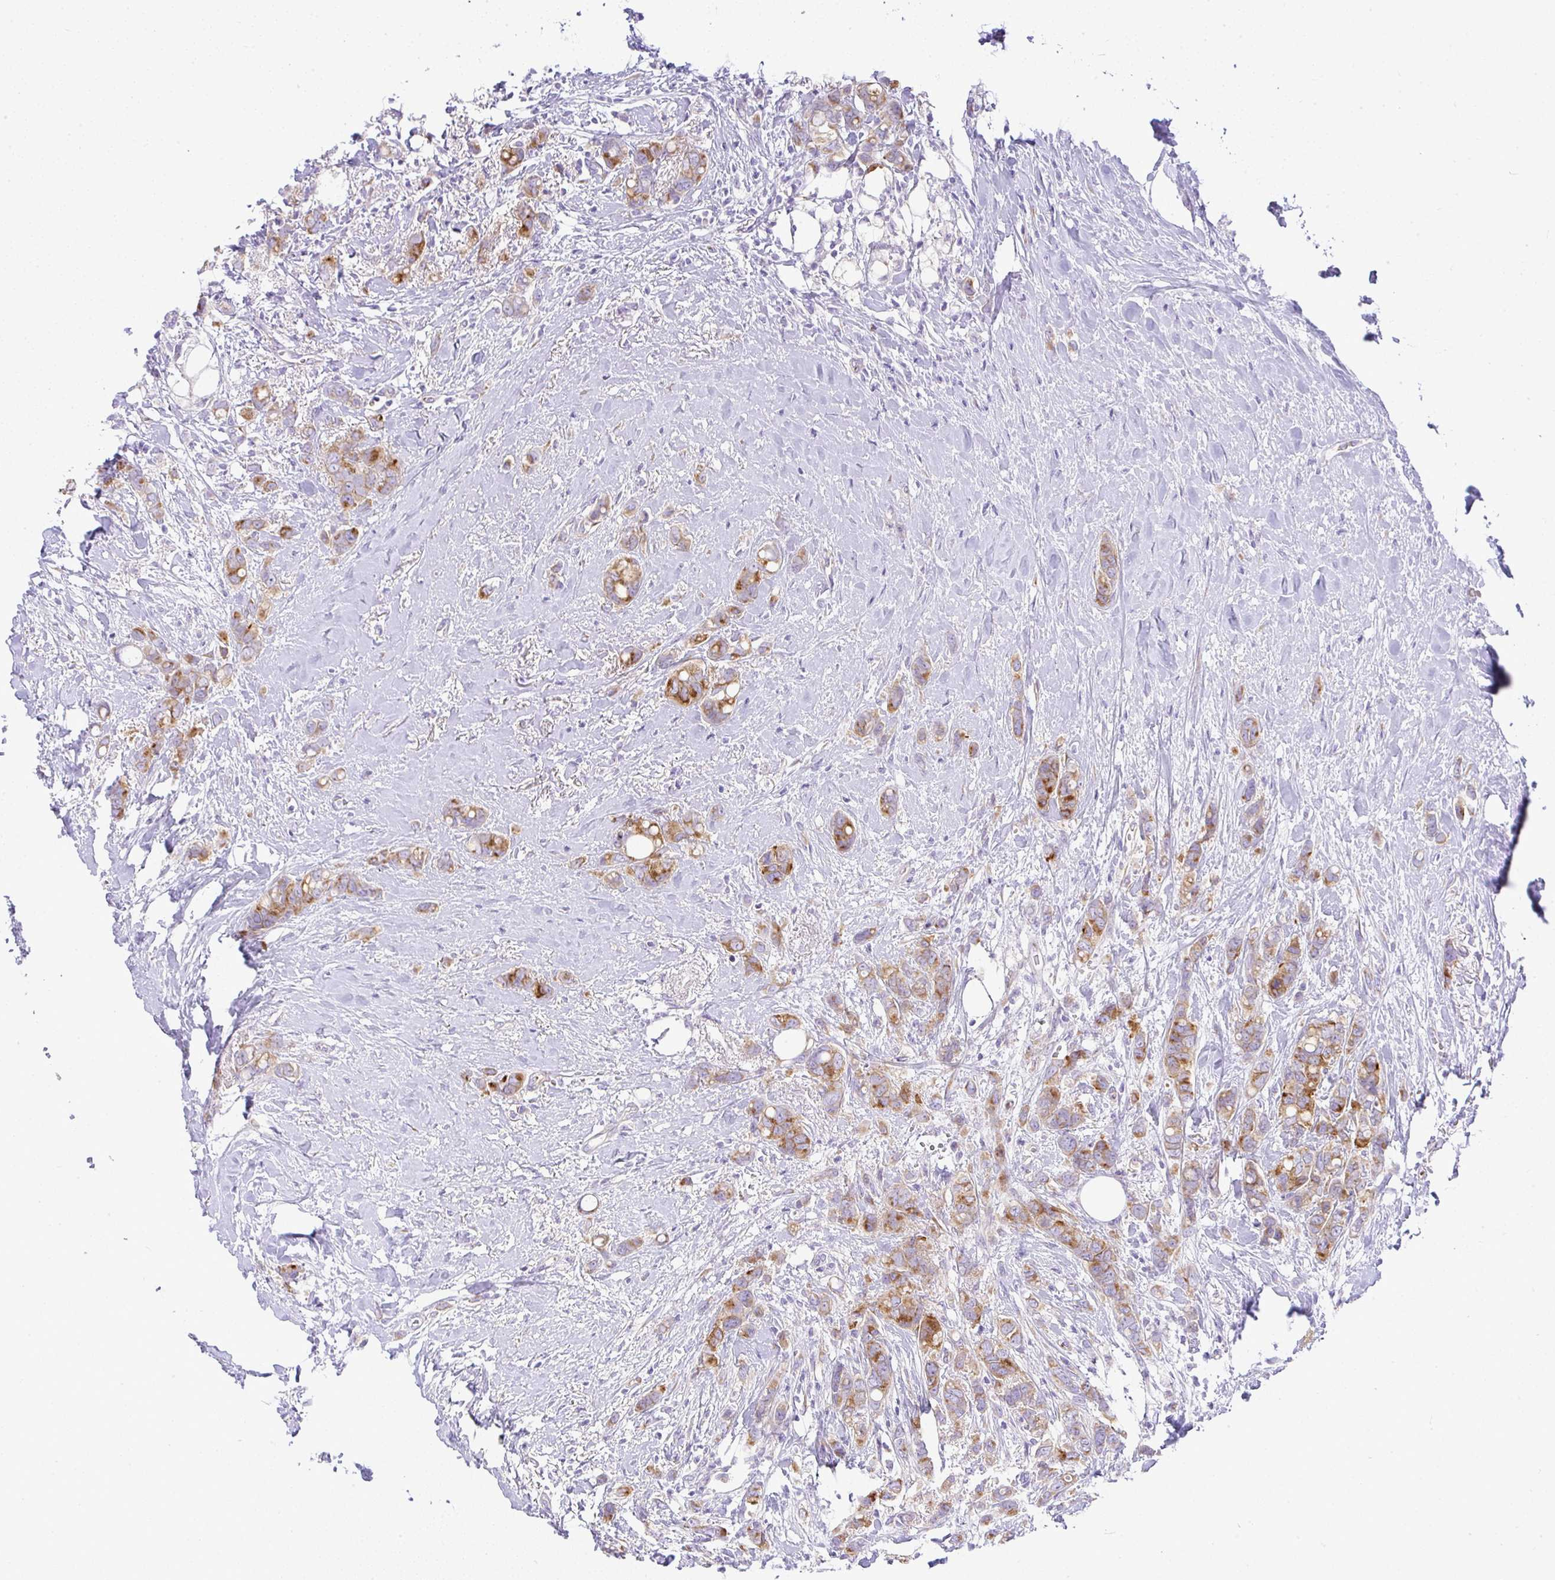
{"staining": {"intensity": "moderate", "quantity": ">75%", "location": "cytoplasmic/membranous"}, "tissue": "breast cancer", "cell_type": "Tumor cells", "image_type": "cancer", "snomed": [{"axis": "morphology", "description": "Lobular carcinoma"}, {"axis": "topography", "description": "Breast"}], "caption": "Breast cancer stained with a protein marker demonstrates moderate staining in tumor cells.", "gene": "FAM177A1", "patient": {"sex": "female", "age": 91}}